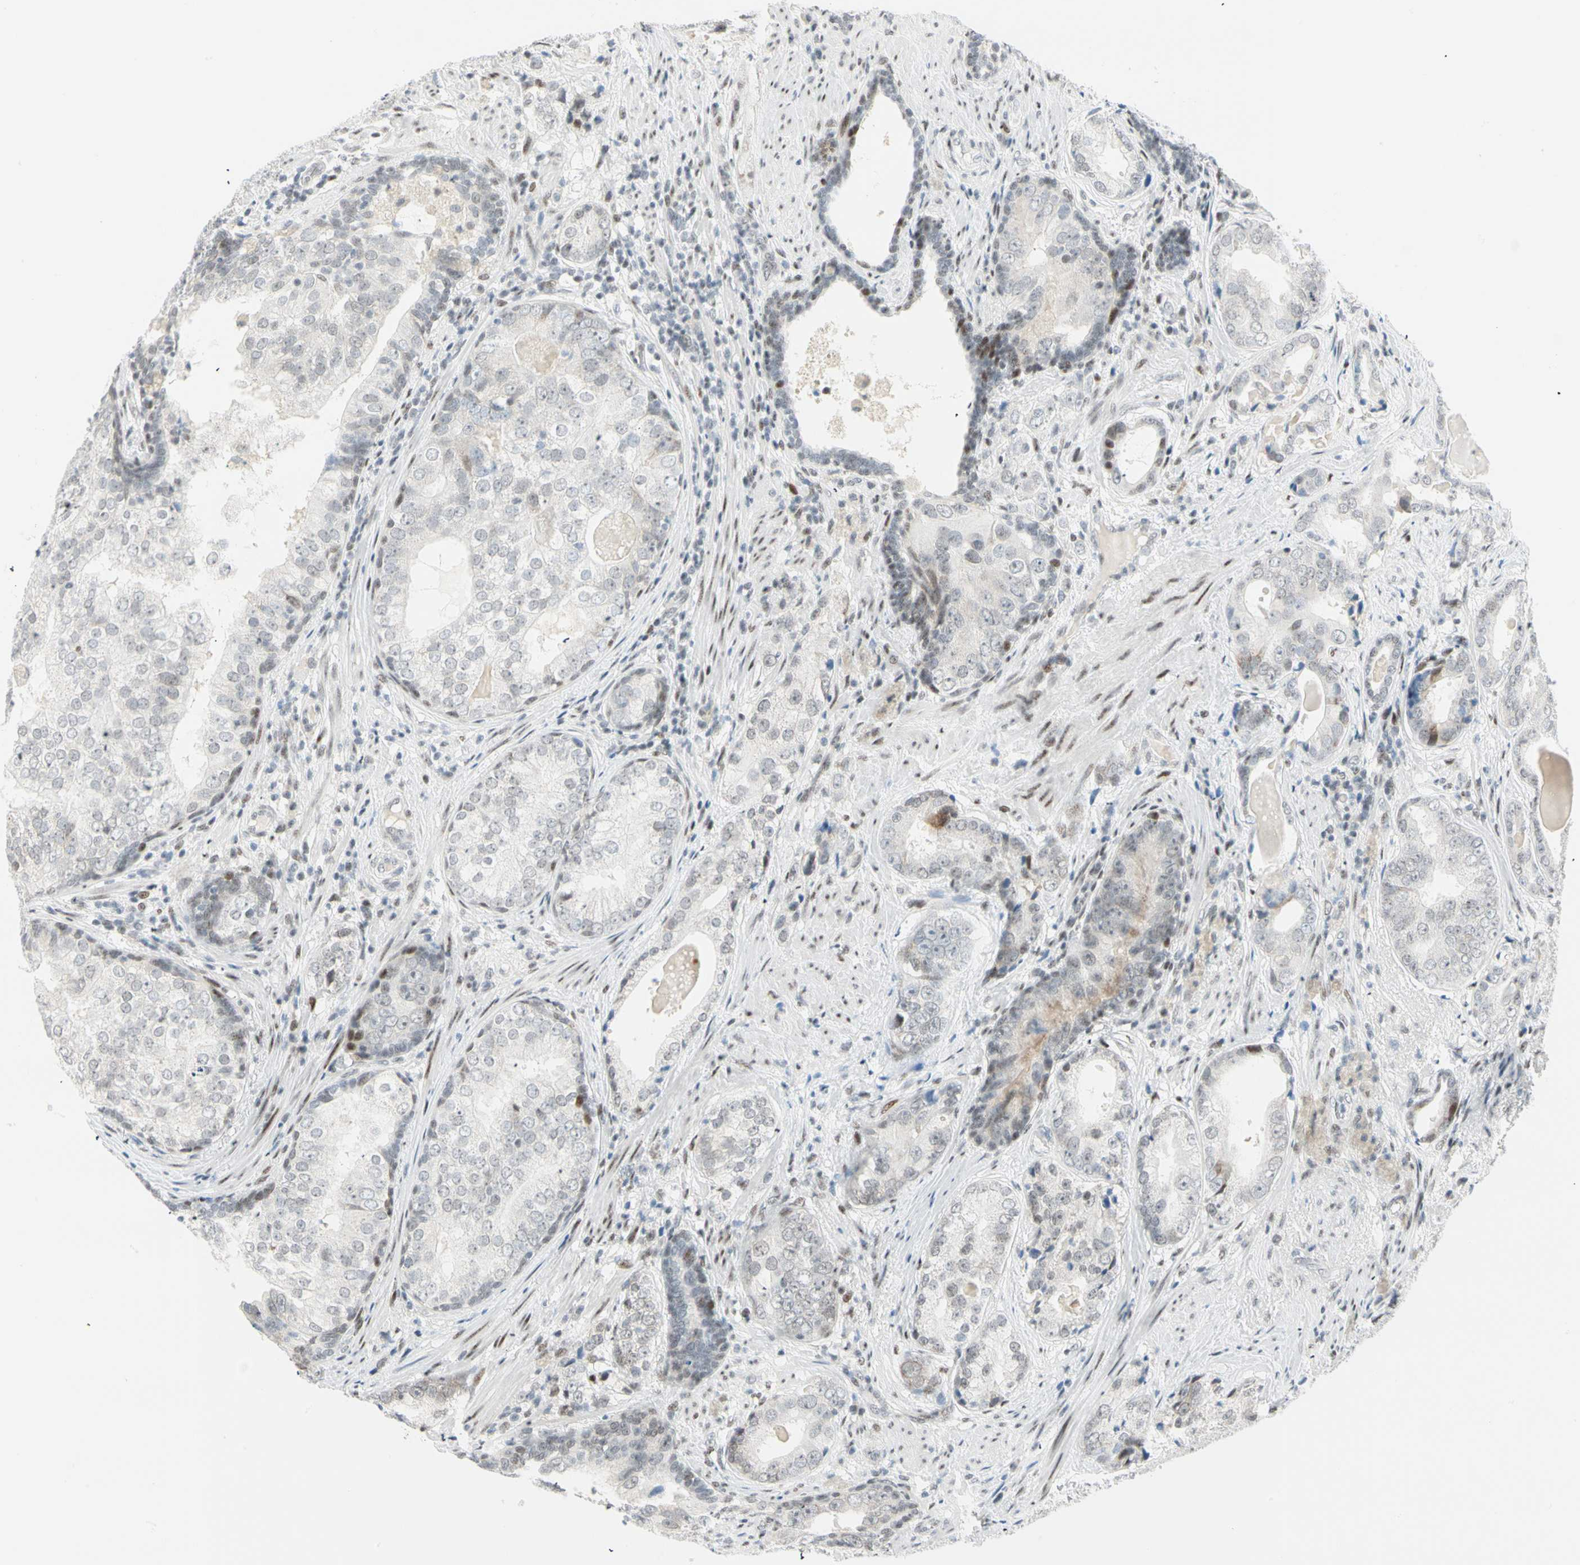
{"staining": {"intensity": "weak", "quantity": "<25%", "location": "nuclear"}, "tissue": "prostate cancer", "cell_type": "Tumor cells", "image_type": "cancer", "snomed": [{"axis": "morphology", "description": "Adenocarcinoma, High grade"}, {"axis": "topography", "description": "Prostate"}], "caption": "This micrograph is of prostate high-grade adenocarcinoma stained with IHC to label a protein in brown with the nuclei are counter-stained blue. There is no expression in tumor cells.", "gene": "PKNOX1", "patient": {"sex": "male", "age": 66}}